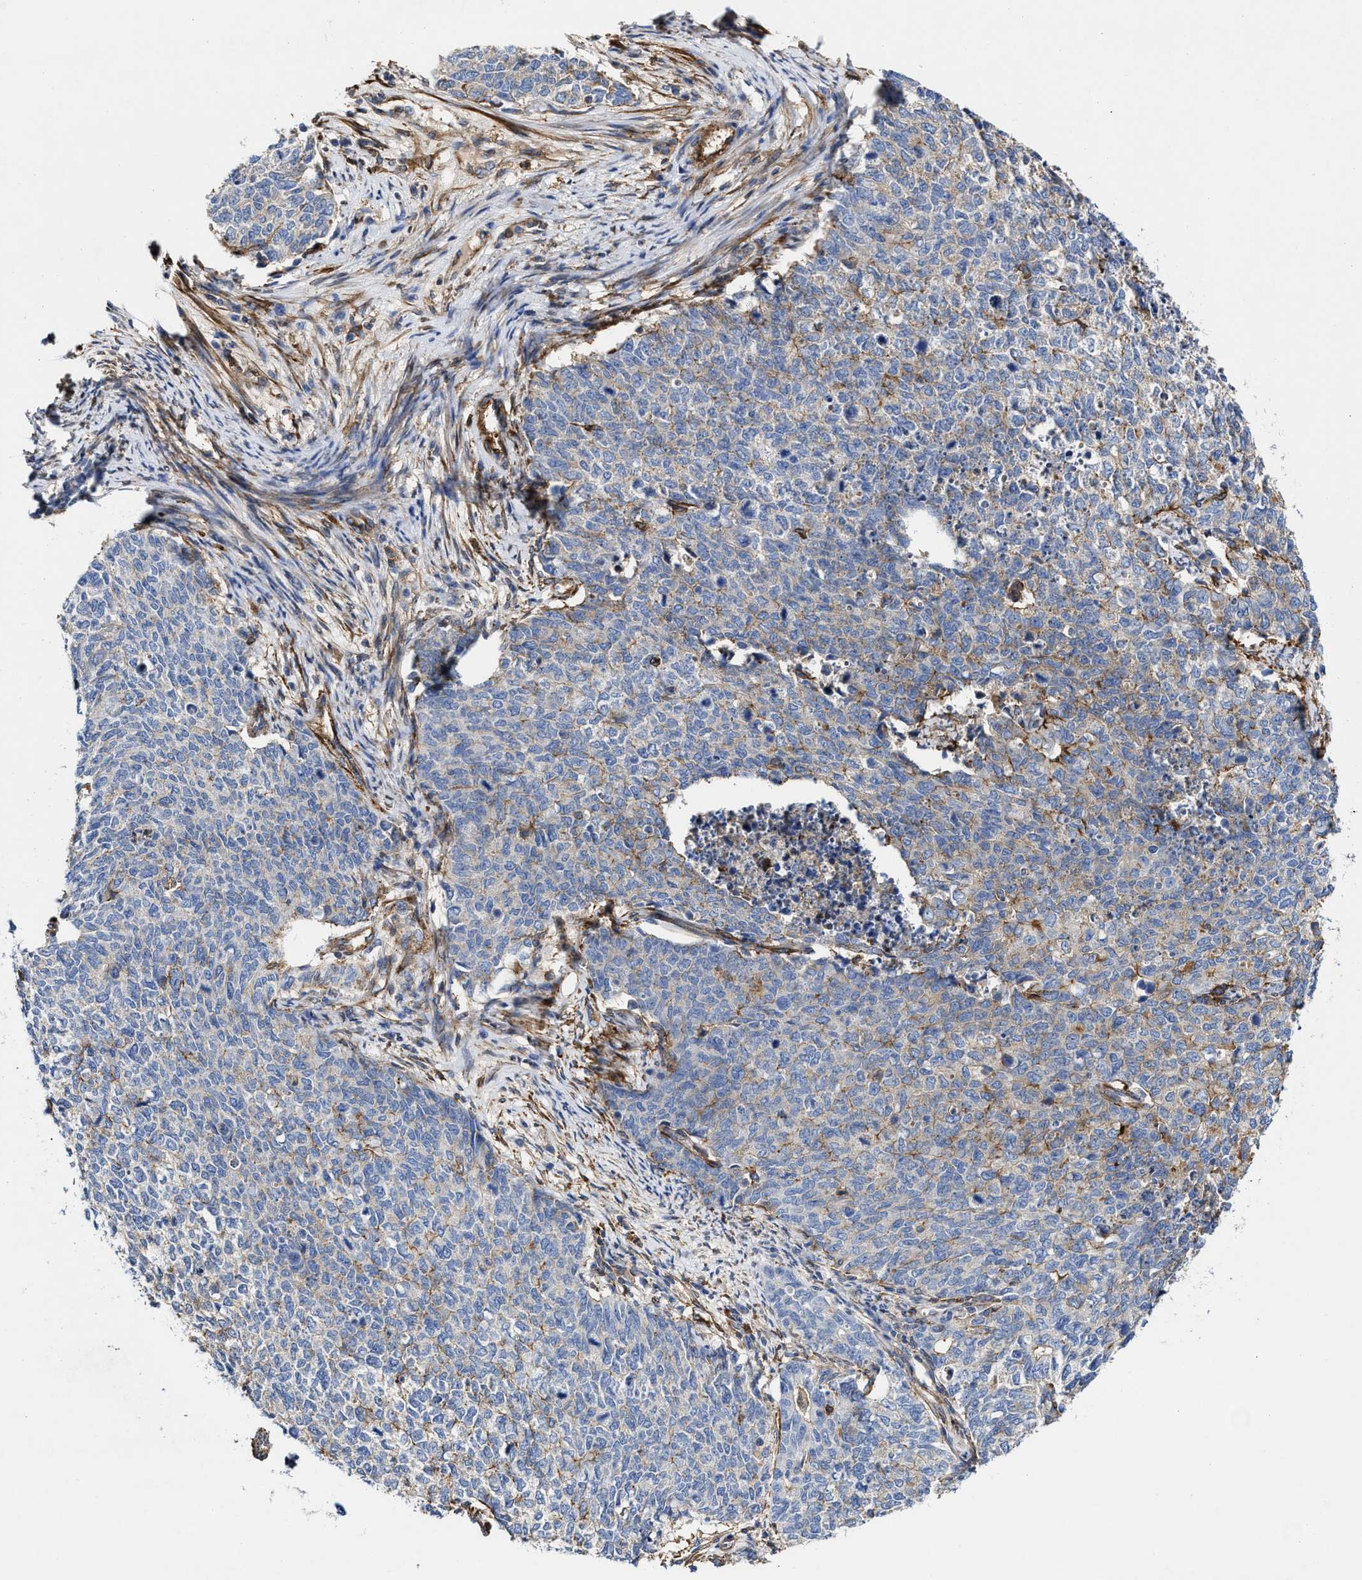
{"staining": {"intensity": "negative", "quantity": "none", "location": "none"}, "tissue": "cervical cancer", "cell_type": "Tumor cells", "image_type": "cancer", "snomed": [{"axis": "morphology", "description": "Squamous cell carcinoma, NOS"}, {"axis": "topography", "description": "Cervix"}], "caption": "This micrograph is of cervical cancer stained with immunohistochemistry (IHC) to label a protein in brown with the nuclei are counter-stained blue. There is no staining in tumor cells.", "gene": "HS3ST5", "patient": {"sex": "female", "age": 63}}